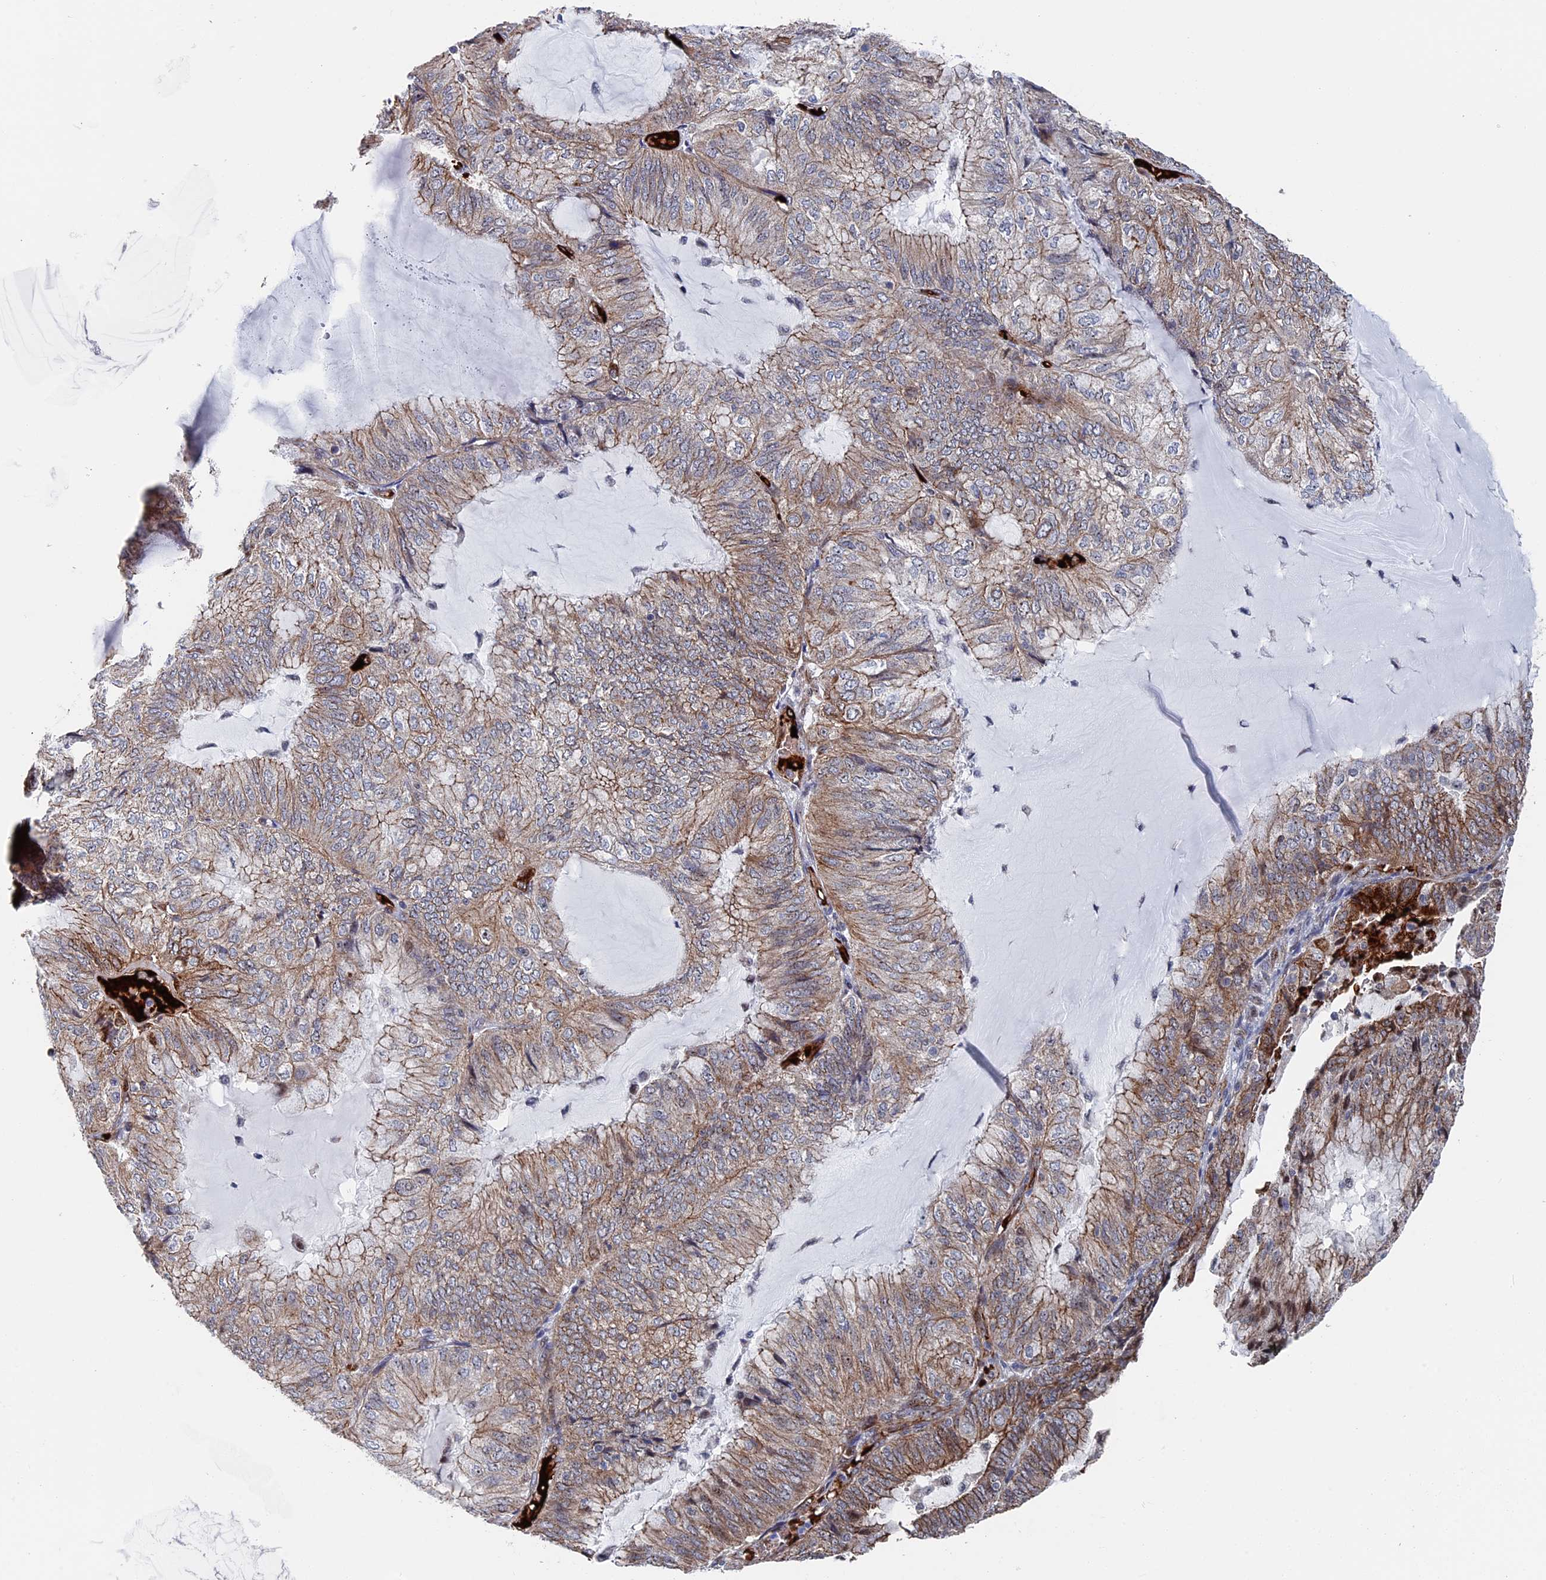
{"staining": {"intensity": "moderate", "quantity": ">75%", "location": "cytoplasmic/membranous"}, "tissue": "endometrial cancer", "cell_type": "Tumor cells", "image_type": "cancer", "snomed": [{"axis": "morphology", "description": "Adenocarcinoma, NOS"}, {"axis": "topography", "description": "Endometrium"}], "caption": "Immunohistochemical staining of human adenocarcinoma (endometrial) exhibits medium levels of moderate cytoplasmic/membranous expression in approximately >75% of tumor cells. Immunohistochemistry stains the protein in brown and the nuclei are stained blue.", "gene": "EXOSC9", "patient": {"sex": "female", "age": 81}}